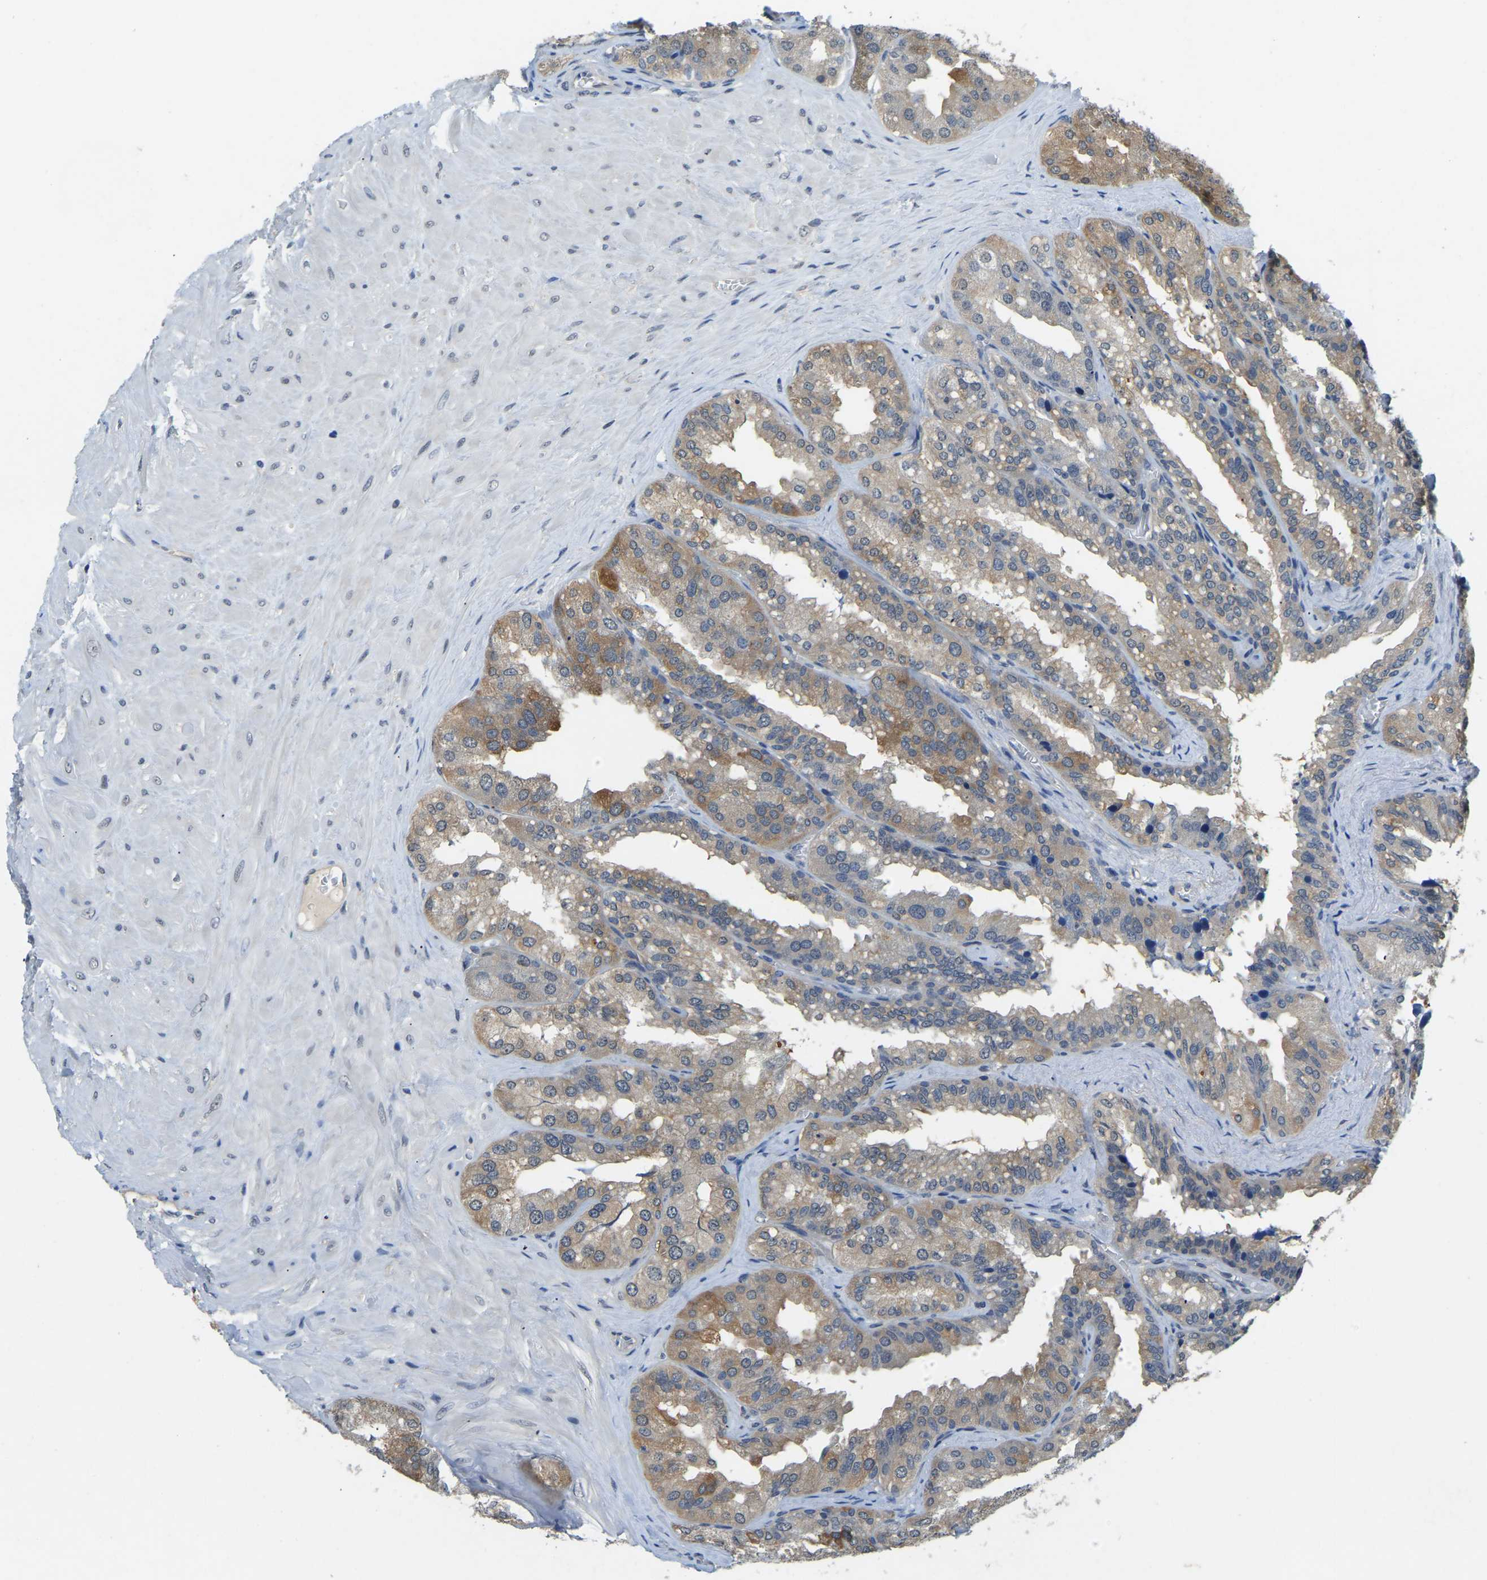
{"staining": {"intensity": "moderate", "quantity": "25%-75%", "location": "cytoplasmic/membranous"}, "tissue": "seminal vesicle", "cell_type": "Glandular cells", "image_type": "normal", "snomed": [{"axis": "morphology", "description": "Normal tissue, NOS"}, {"axis": "topography", "description": "Prostate"}, {"axis": "topography", "description": "Seminal veicle"}], "caption": "Seminal vesicle stained for a protein exhibits moderate cytoplasmic/membranous positivity in glandular cells. The staining was performed using DAB to visualize the protein expression in brown, while the nuclei were stained in blue with hematoxylin (Magnification: 20x).", "gene": "AHNAK", "patient": {"sex": "male", "age": 51}}